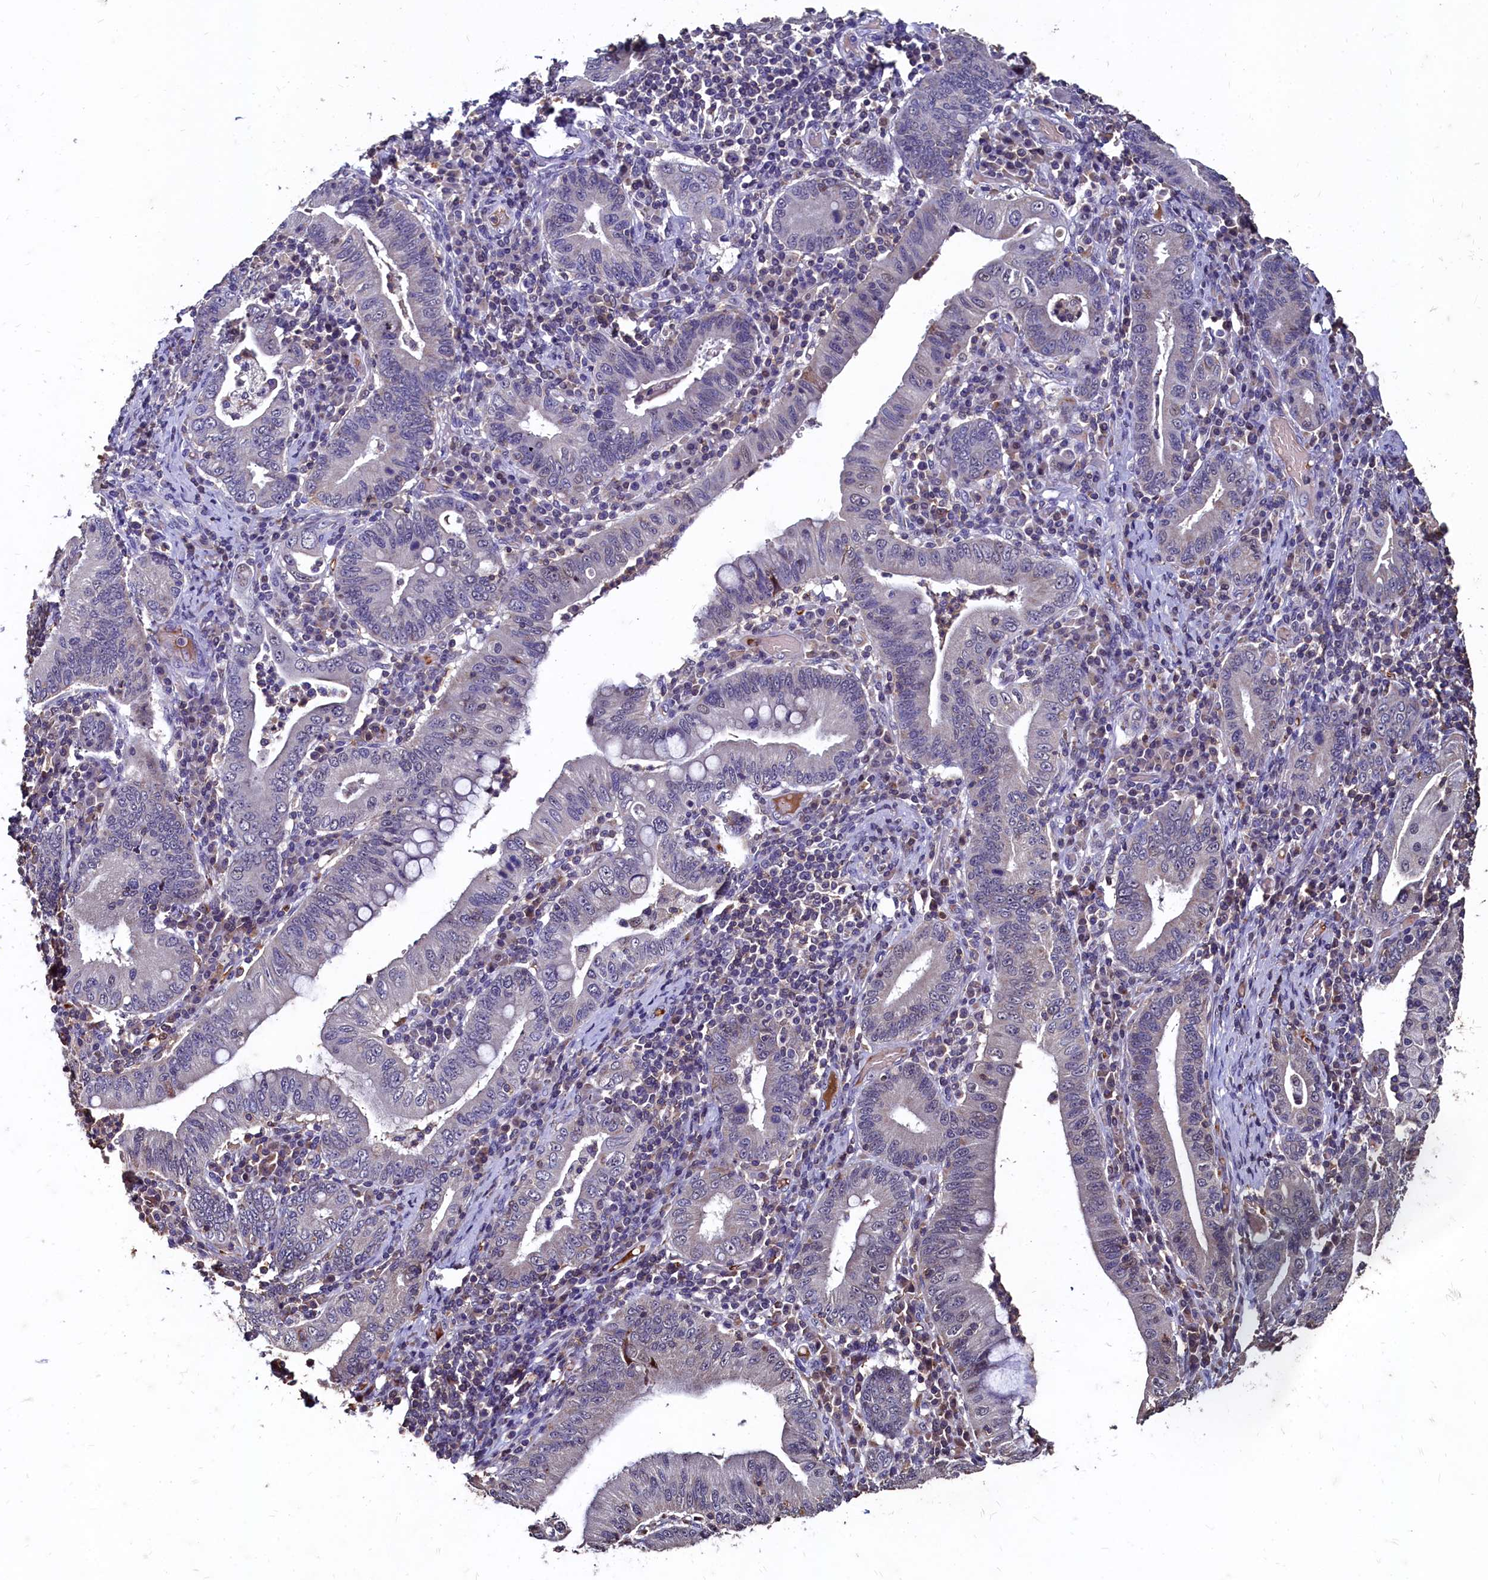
{"staining": {"intensity": "negative", "quantity": "none", "location": "none"}, "tissue": "stomach cancer", "cell_type": "Tumor cells", "image_type": "cancer", "snomed": [{"axis": "morphology", "description": "Normal tissue, NOS"}, {"axis": "morphology", "description": "Adenocarcinoma, NOS"}, {"axis": "topography", "description": "Esophagus"}, {"axis": "topography", "description": "Stomach, upper"}, {"axis": "topography", "description": "Peripheral nerve tissue"}], "caption": "Micrograph shows no protein expression in tumor cells of stomach cancer (adenocarcinoma) tissue.", "gene": "CSTPP1", "patient": {"sex": "male", "age": 62}}